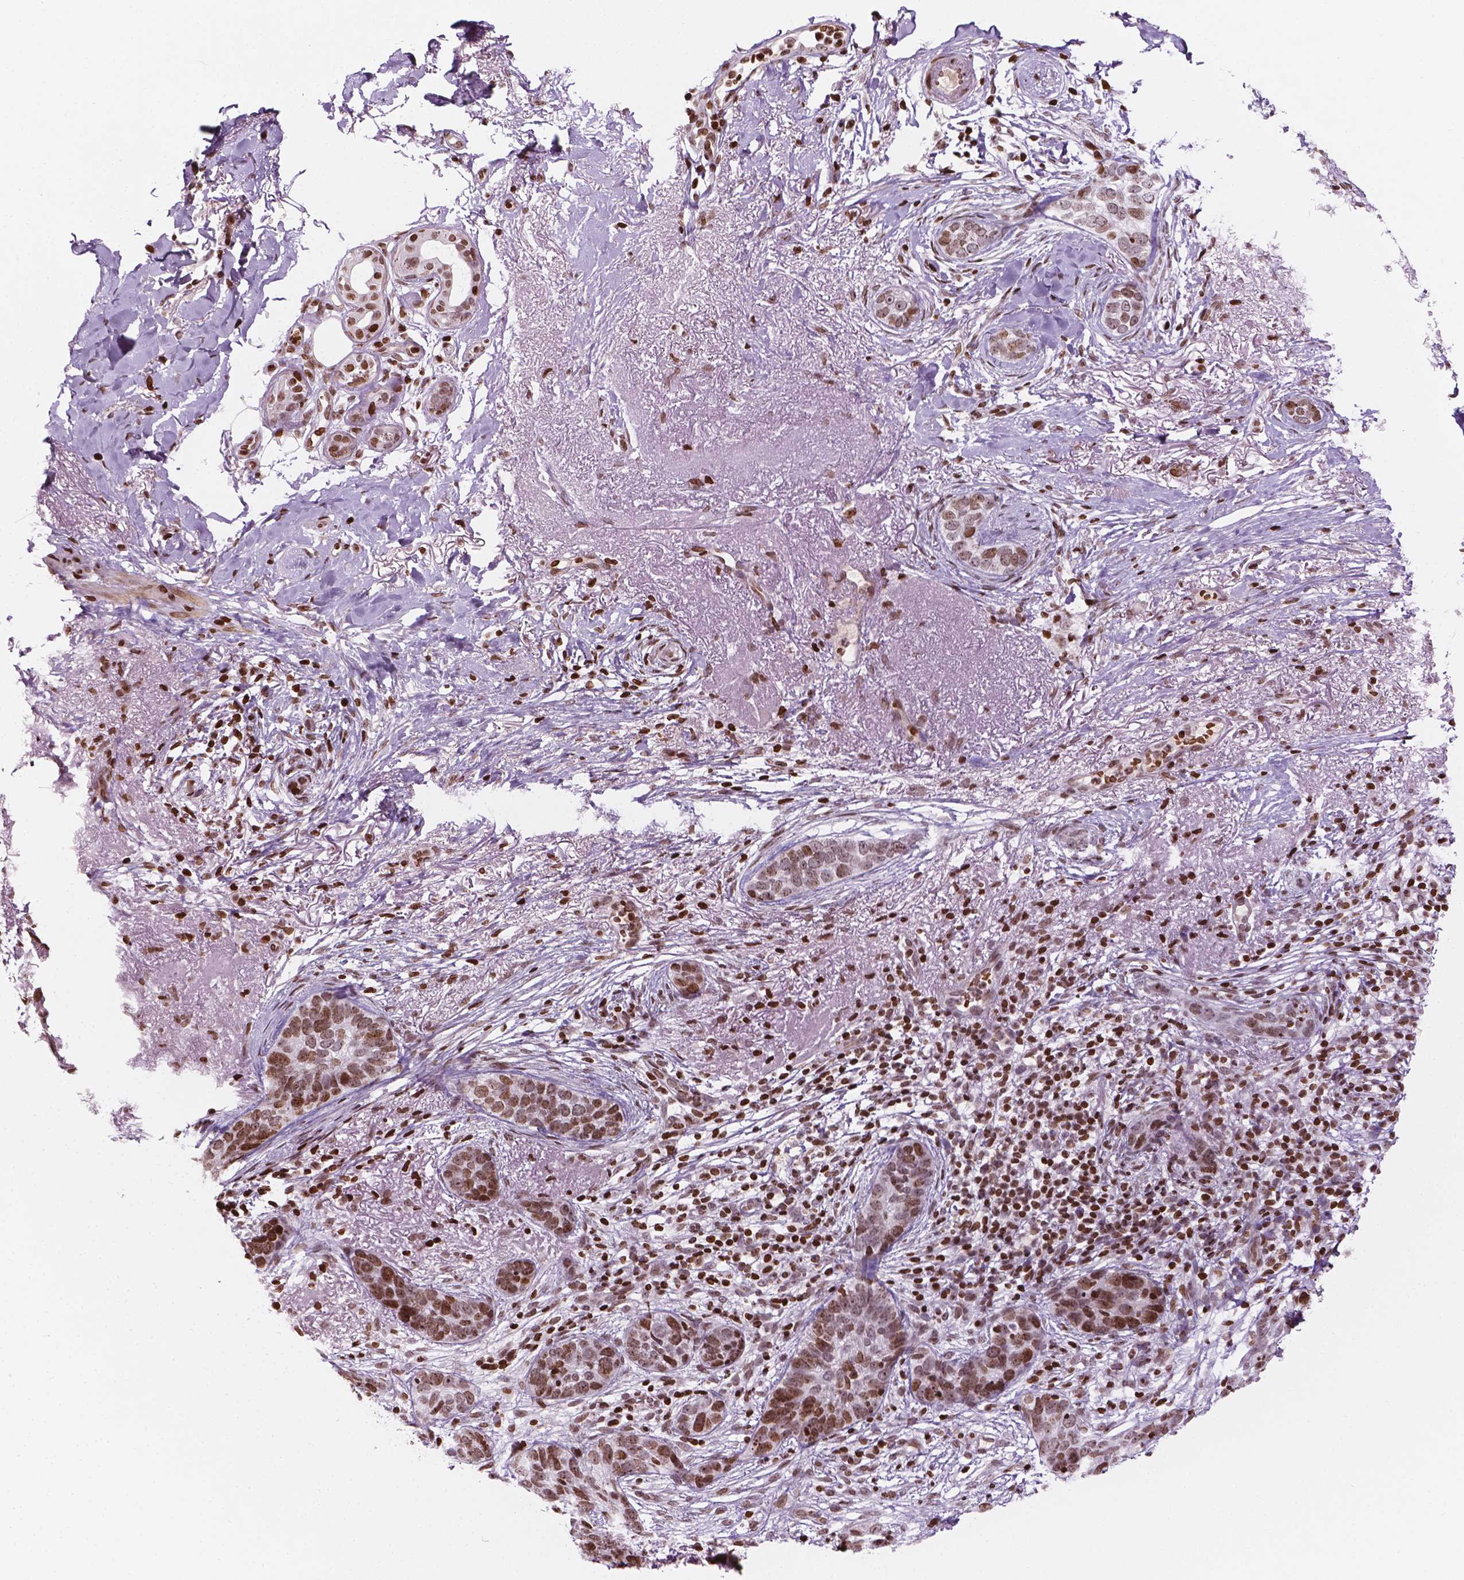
{"staining": {"intensity": "moderate", "quantity": "25%-75%", "location": "nuclear"}, "tissue": "skin cancer", "cell_type": "Tumor cells", "image_type": "cancer", "snomed": [{"axis": "morphology", "description": "Normal tissue, NOS"}, {"axis": "morphology", "description": "Basal cell carcinoma"}, {"axis": "topography", "description": "Skin"}], "caption": "Skin basal cell carcinoma tissue displays moderate nuclear expression in about 25%-75% of tumor cells", "gene": "PIP4K2A", "patient": {"sex": "male", "age": 84}}